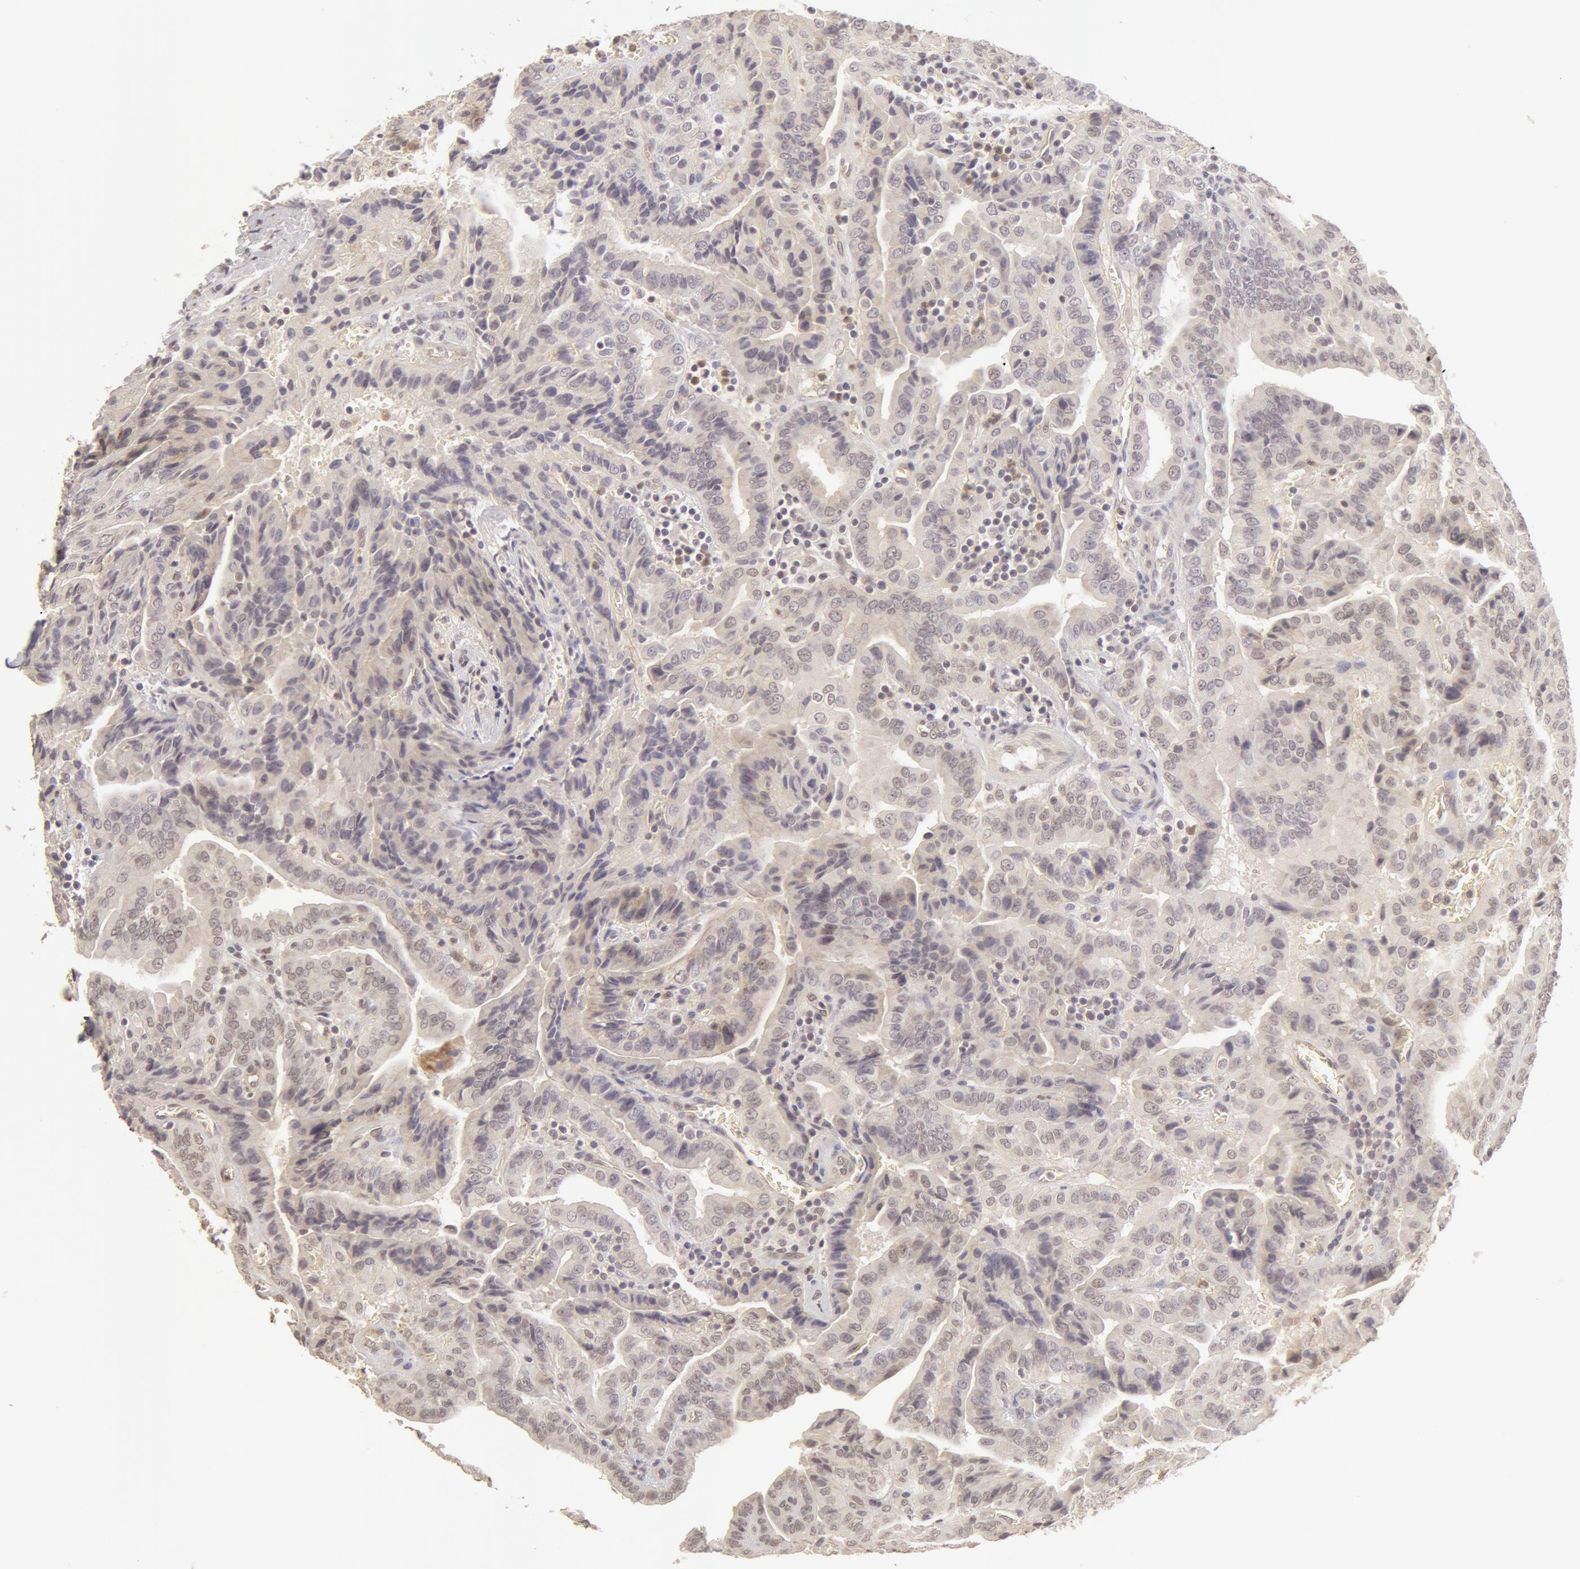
{"staining": {"intensity": "weak", "quantity": "25%-75%", "location": "cytoplasmic/membranous"}, "tissue": "thyroid cancer", "cell_type": "Tumor cells", "image_type": "cancer", "snomed": [{"axis": "morphology", "description": "Papillary adenocarcinoma, NOS"}, {"axis": "topography", "description": "Thyroid gland"}], "caption": "A histopathology image of thyroid cancer (papillary adenocarcinoma) stained for a protein exhibits weak cytoplasmic/membranous brown staining in tumor cells. (brown staining indicates protein expression, while blue staining denotes nuclei).", "gene": "ADAM10", "patient": {"sex": "female", "age": 71}}